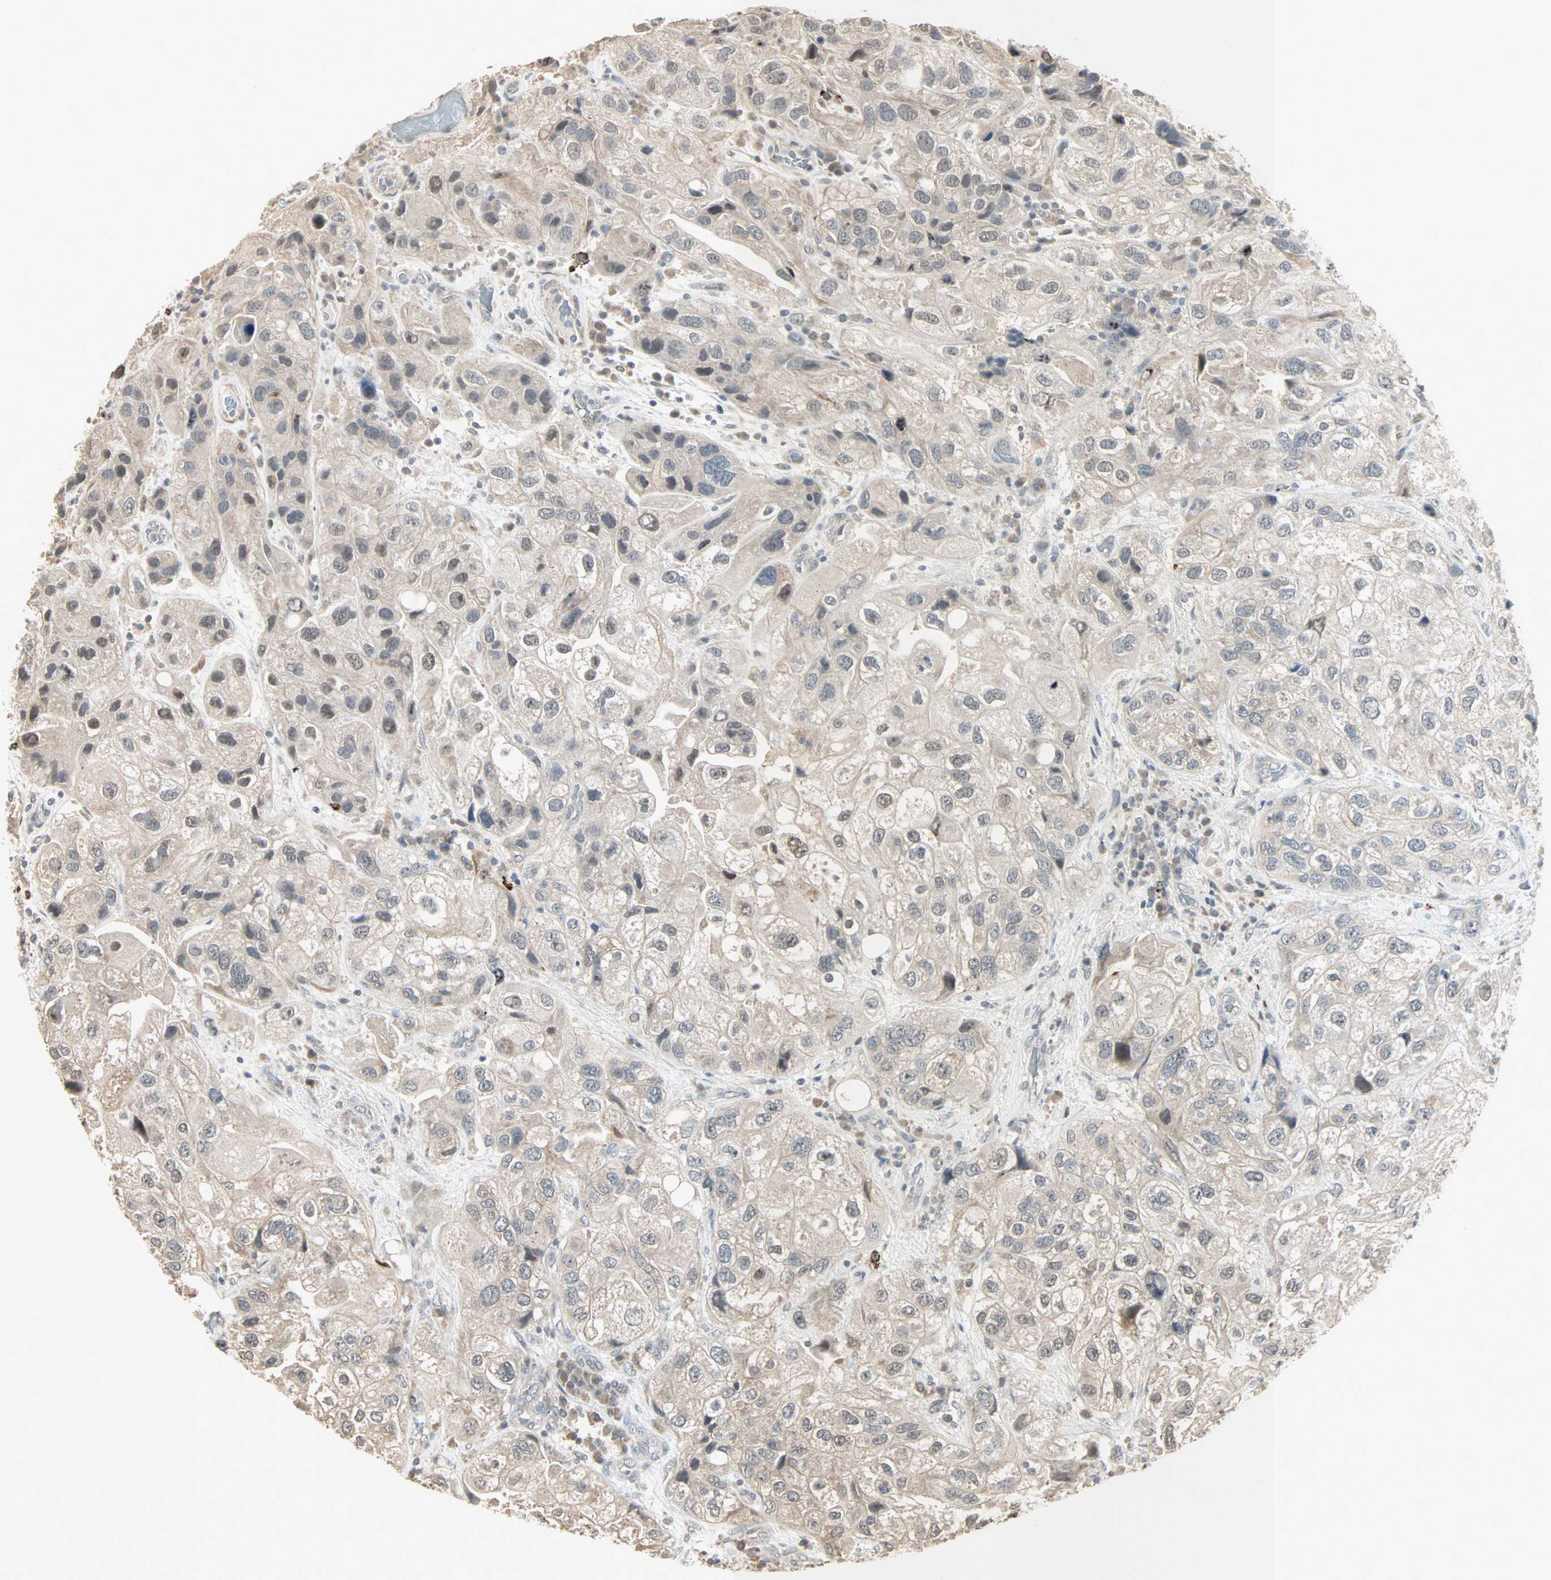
{"staining": {"intensity": "weak", "quantity": ">75%", "location": "cytoplasmic/membranous"}, "tissue": "urothelial cancer", "cell_type": "Tumor cells", "image_type": "cancer", "snomed": [{"axis": "morphology", "description": "Urothelial carcinoma, High grade"}, {"axis": "topography", "description": "Urinary bladder"}], "caption": "High-magnification brightfield microscopy of urothelial cancer stained with DAB (brown) and counterstained with hematoxylin (blue). tumor cells exhibit weak cytoplasmic/membranous expression is identified in approximately>75% of cells. The protein is shown in brown color, while the nuclei are stained blue.", "gene": "KDM4A", "patient": {"sex": "female", "age": 64}}